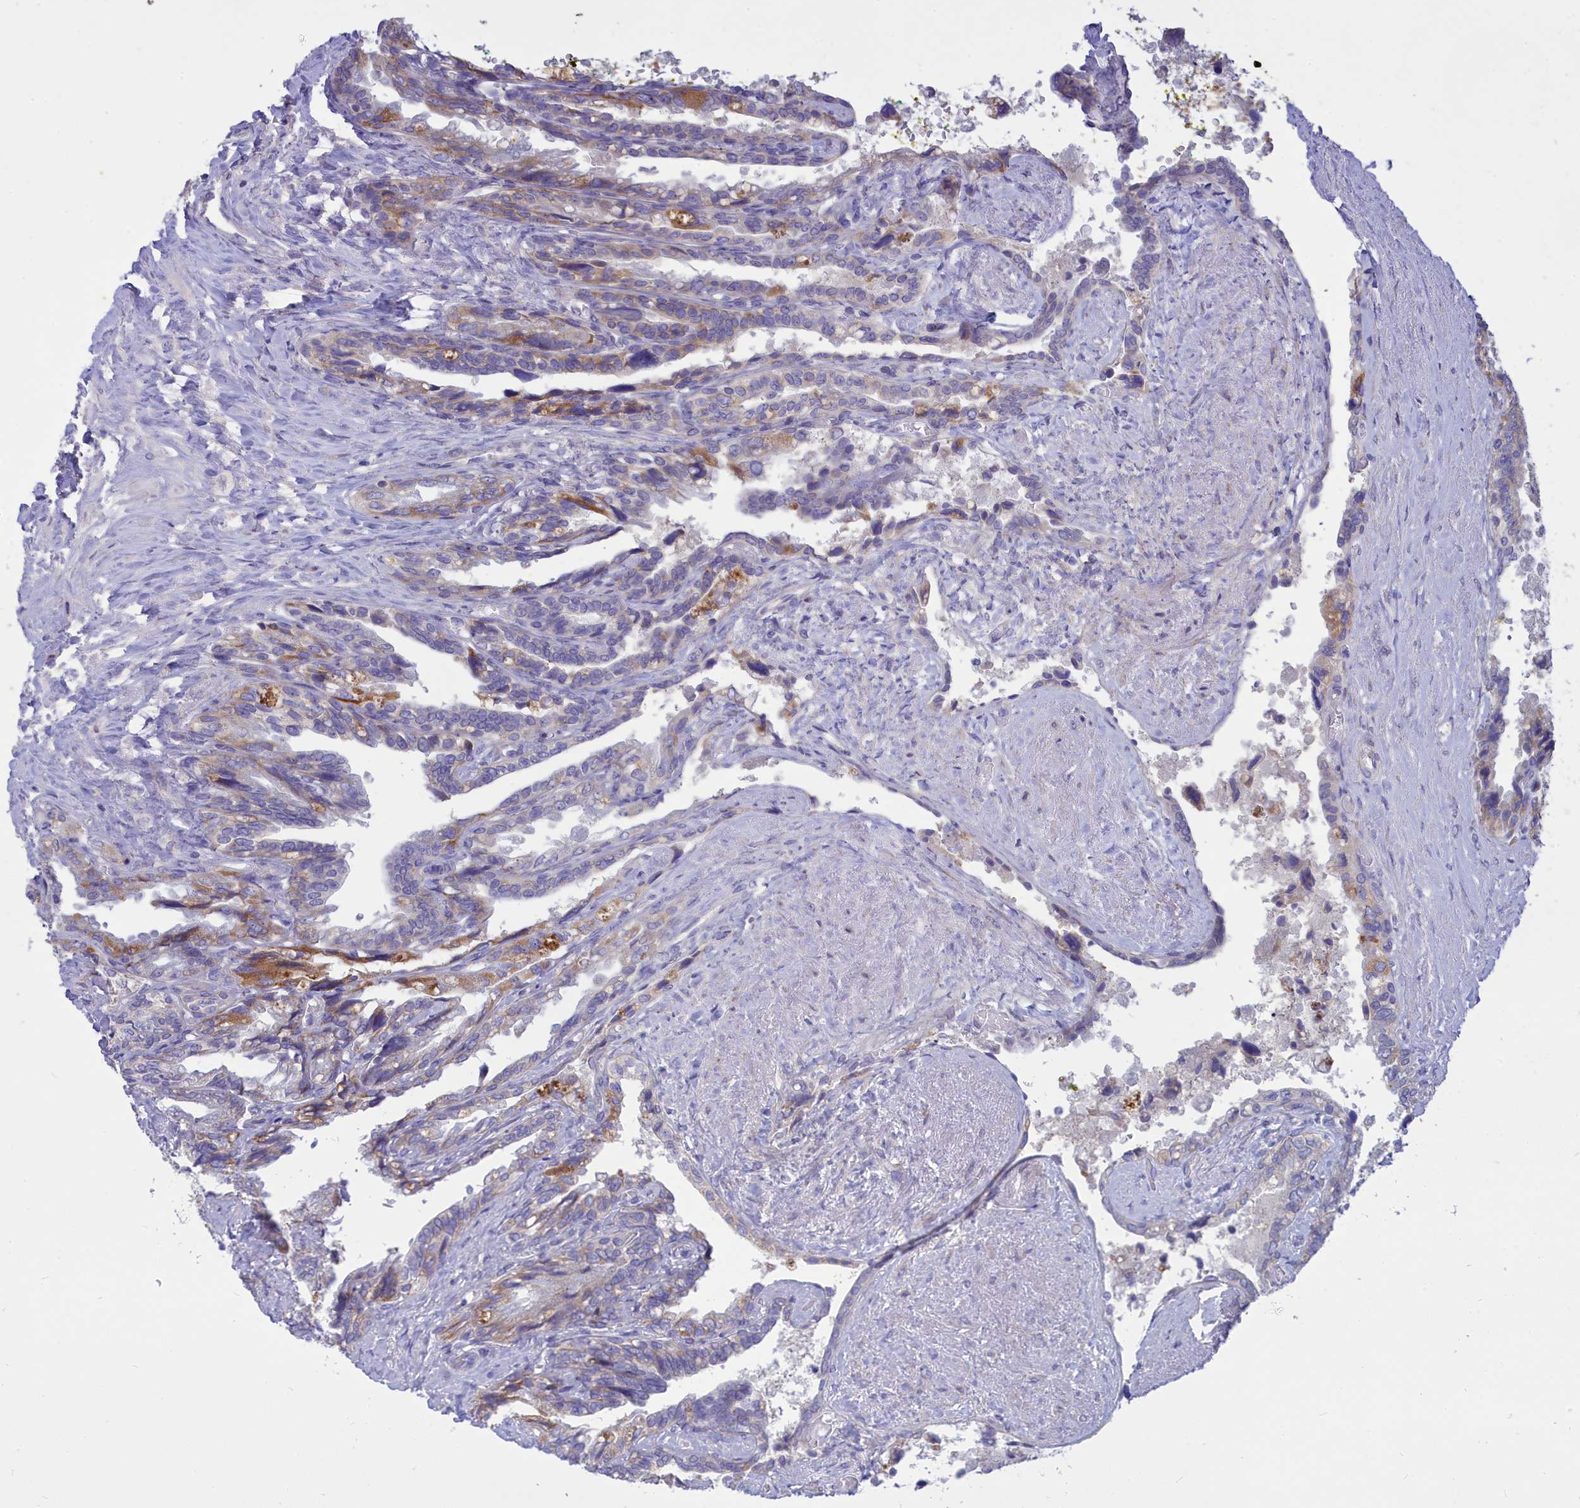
{"staining": {"intensity": "moderate", "quantity": "<25%", "location": "cytoplasmic/membranous"}, "tissue": "seminal vesicle", "cell_type": "Glandular cells", "image_type": "normal", "snomed": [{"axis": "morphology", "description": "Normal tissue, NOS"}, {"axis": "topography", "description": "Seminal veicle"}, {"axis": "topography", "description": "Peripheral nerve tissue"}], "caption": "This is an image of immunohistochemistry staining of unremarkable seminal vesicle, which shows moderate expression in the cytoplasmic/membranous of glandular cells.", "gene": "TMEM30B", "patient": {"sex": "male", "age": 60}}